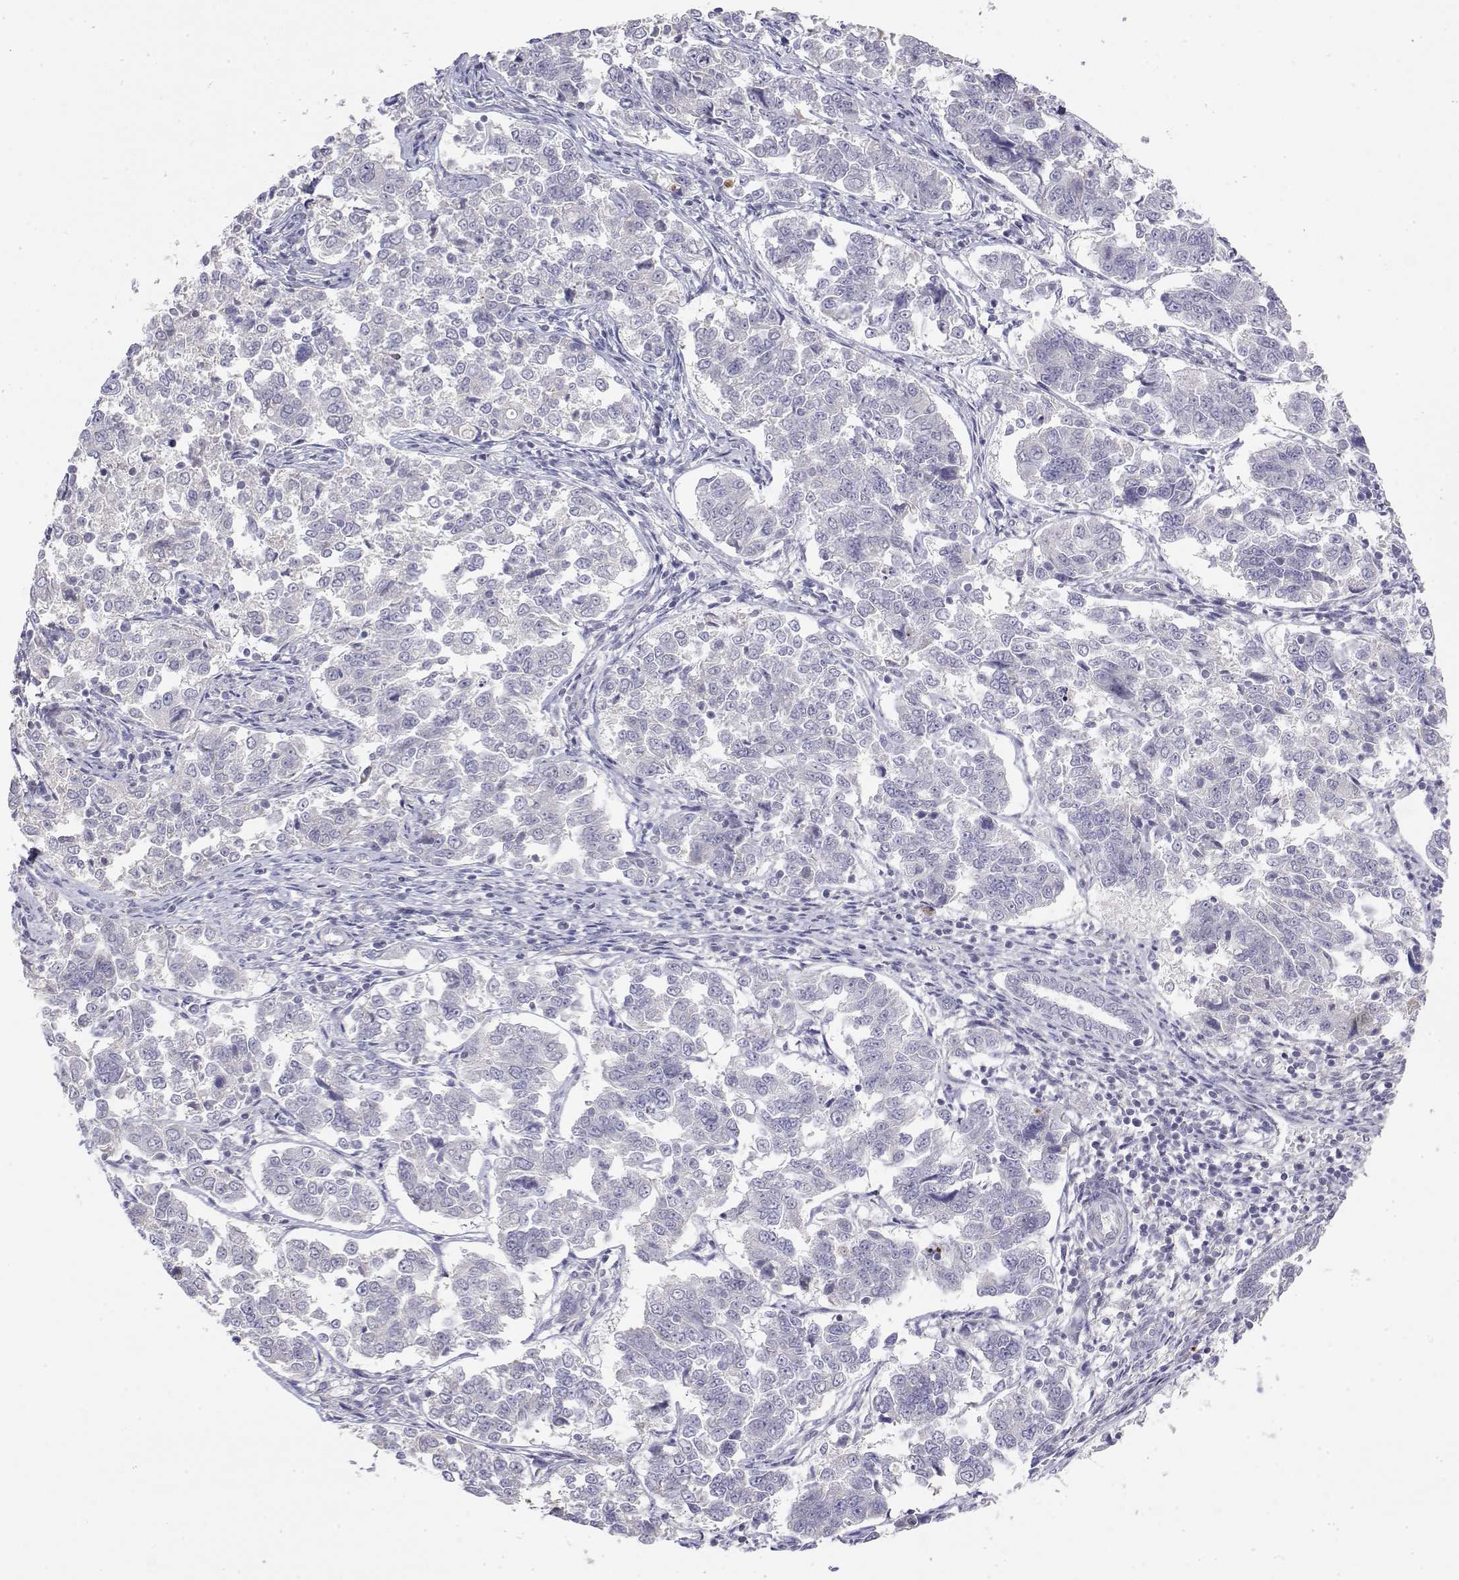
{"staining": {"intensity": "negative", "quantity": "none", "location": "none"}, "tissue": "endometrial cancer", "cell_type": "Tumor cells", "image_type": "cancer", "snomed": [{"axis": "morphology", "description": "Adenocarcinoma, NOS"}, {"axis": "topography", "description": "Endometrium"}], "caption": "Tumor cells show no significant protein positivity in endometrial adenocarcinoma. Brightfield microscopy of immunohistochemistry stained with DAB (brown) and hematoxylin (blue), captured at high magnification.", "gene": "GGACT", "patient": {"sex": "female", "age": 43}}